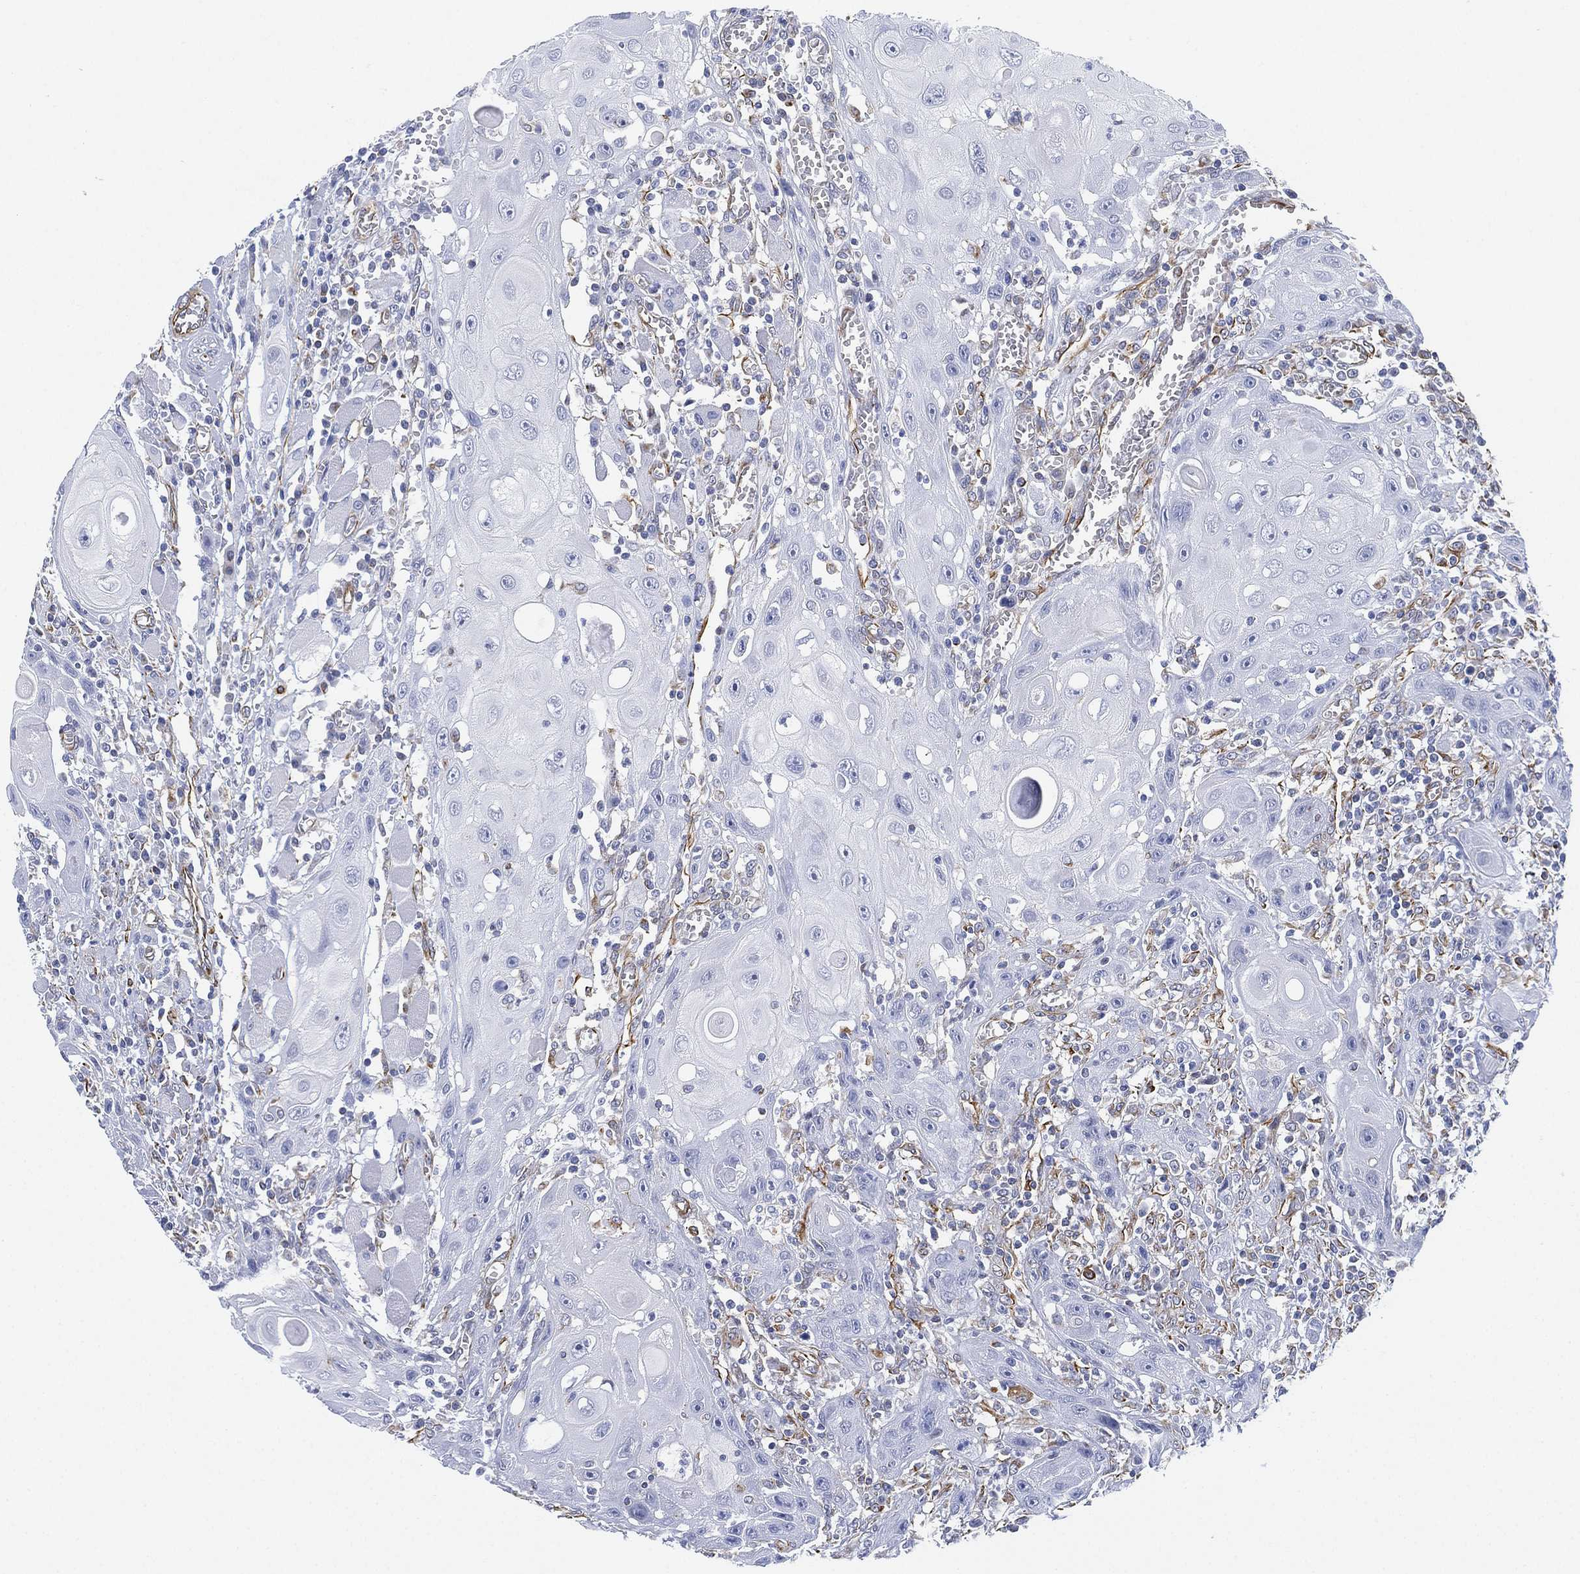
{"staining": {"intensity": "negative", "quantity": "none", "location": "none"}, "tissue": "head and neck cancer", "cell_type": "Tumor cells", "image_type": "cancer", "snomed": [{"axis": "morphology", "description": "Normal tissue, NOS"}, {"axis": "morphology", "description": "Squamous cell carcinoma, NOS"}, {"axis": "topography", "description": "Oral tissue"}, {"axis": "topography", "description": "Head-Neck"}], "caption": "A histopathology image of head and neck cancer (squamous cell carcinoma) stained for a protein shows no brown staining in tumor cells.", "gene": "PSKH2", "patient": {"sex": "male", "age": 71}}